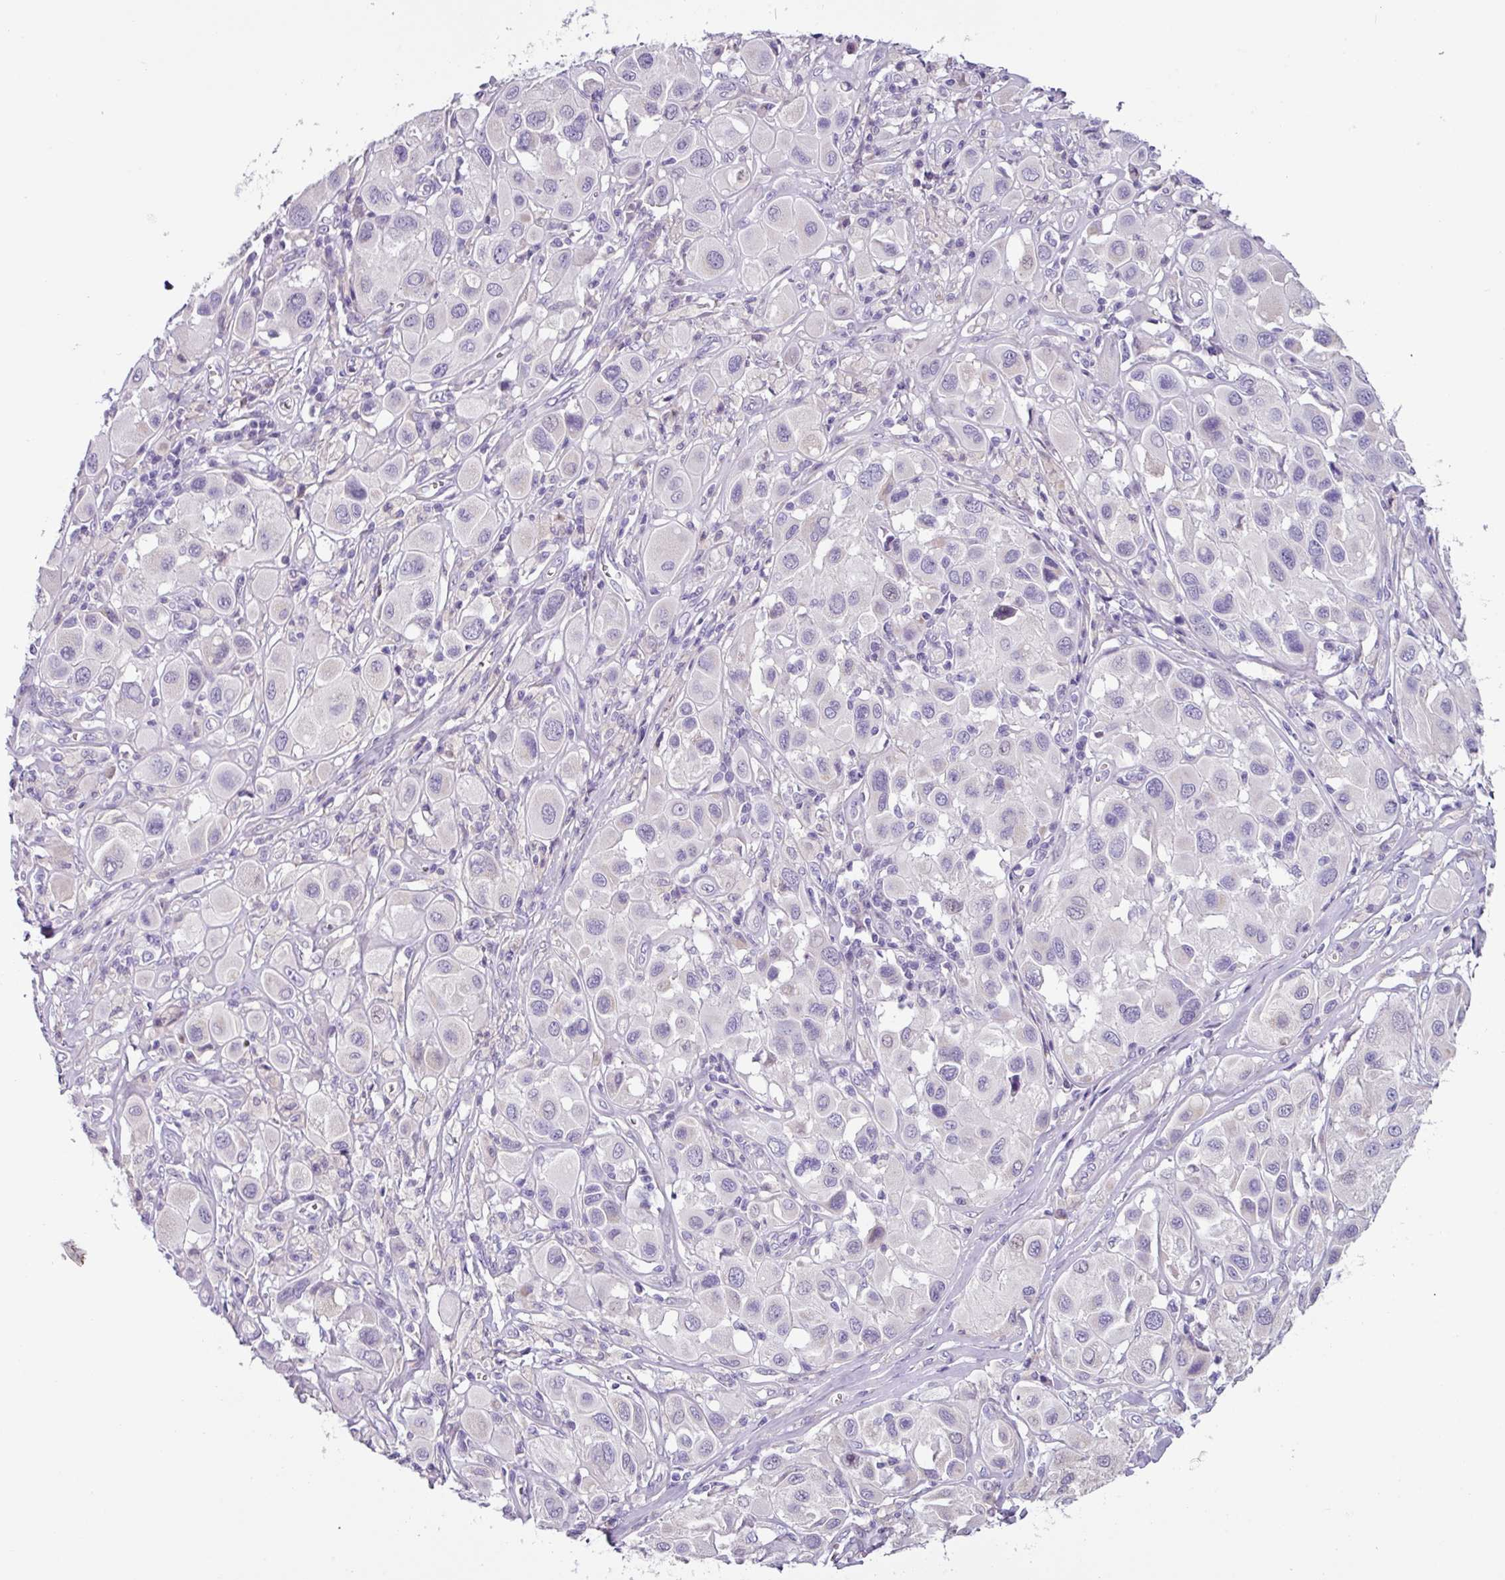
{"staining": {"intensity": "negative", "quantity": "none", "location": "none"}, "tissue": "melanoma", "cell_type": "Tumor cells", "image_type": "cancer", "snomed": [{"axis": "morphology", "description": "Malignant melanoma, Metastatic site"}, {"axis": "topography", "description": "Skin"}], "caption": "Protein analysis of malignant melanoma (metastatic site) shows no significant expression in tumor cells.", "gene": "RGS16", "patient": {"sex": "male", "age": 41}}